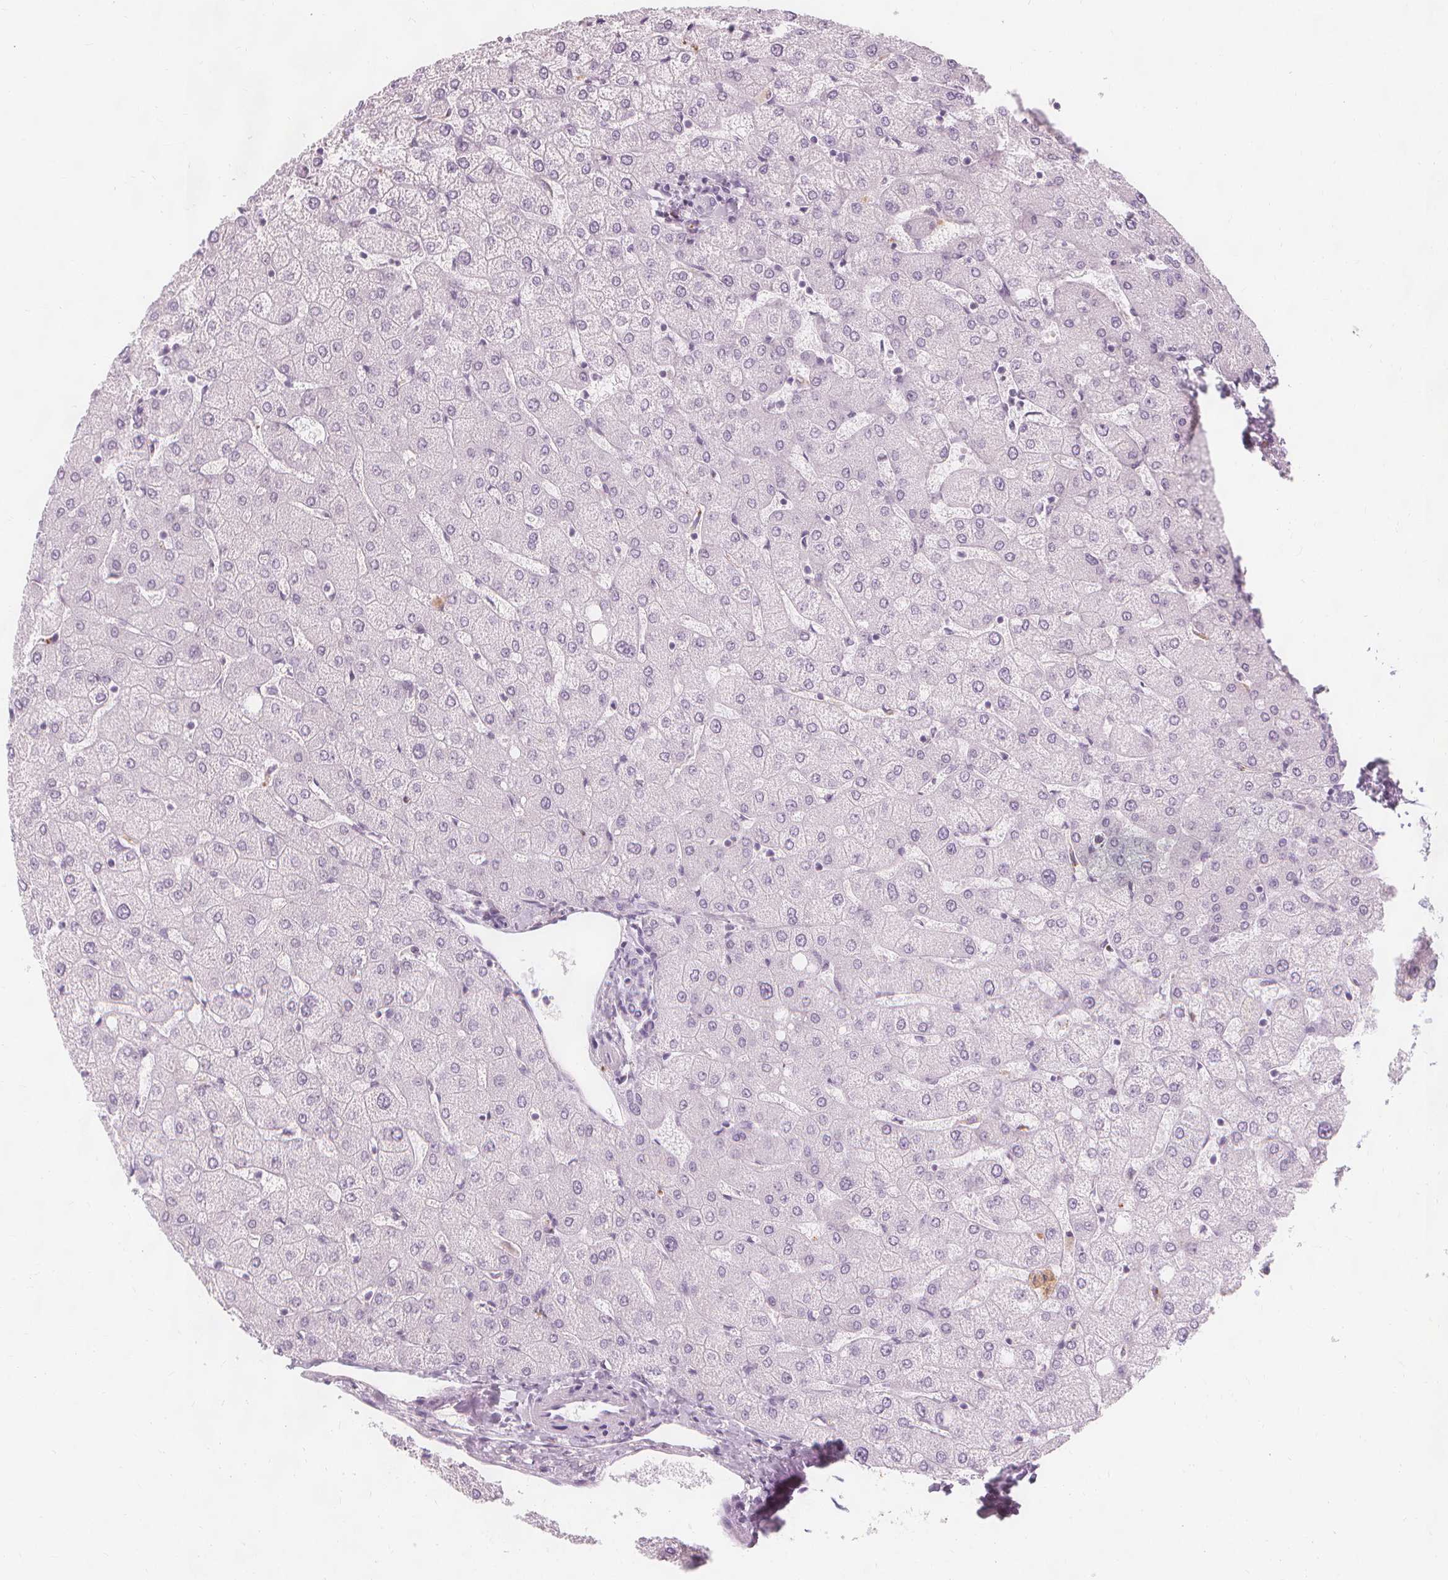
{"staining": {"intensity": "negative", "quantity": "none", "location": "none"}, "tissue": "liver", "cell_type": "Cholangiocytes", "image_type": "normal", "snomed": [{"axis": "morphology", "description": "Normal tissue, NOS"}, {"axis": "topography", "description": "Liver"}], "caption": "This is an immunohistochemistry photomicrograph of normal liver. There is no staining in cholangiocytes.", "gene": "TFF1", "patient": {"sex": "female", "age": 54}}